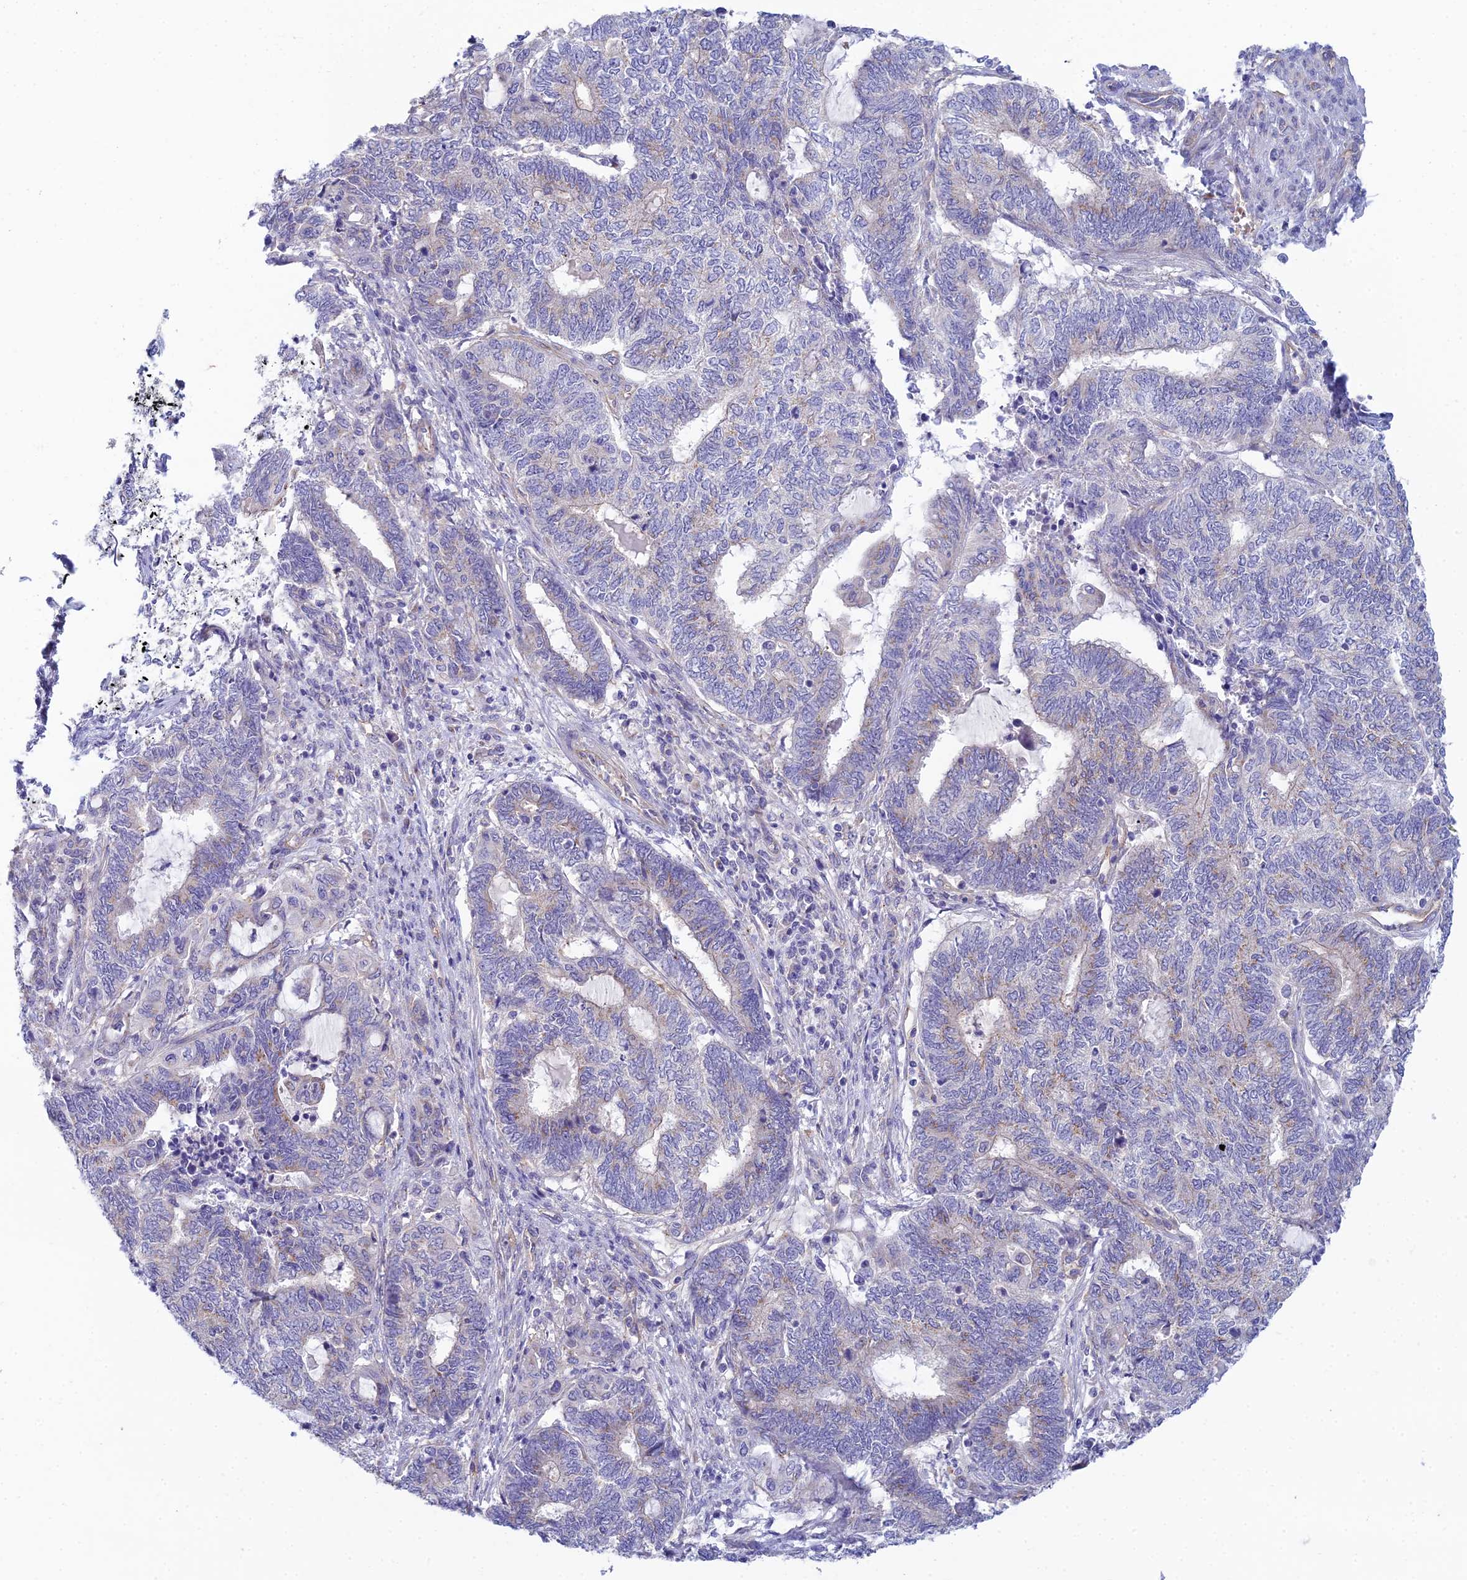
{"staining": {"intensity": "negative", "quantity": "none", "location": "none"}, "tissue": "endometrial cancer", "cell_type": "Tumor cells", "image_type": "cancer", "snomed": [{"axis": "morphology", "description": "Adenocarcinoma, NOS"}, {"axis": "topography", "description": "Uterus"}, {"axis": "topography", "description": "Endometrium"}], "caption": "Tumor cells show no significant protein positivity in endometrial adenocarcinoma. (DAB (3,3'-diaminobenzidine) immunohistochemistry (IHC) visualized using brightfield microscopy, high magnification).", "gene": "ZNF564", "patient": {"sex": "female", "age": 70}}